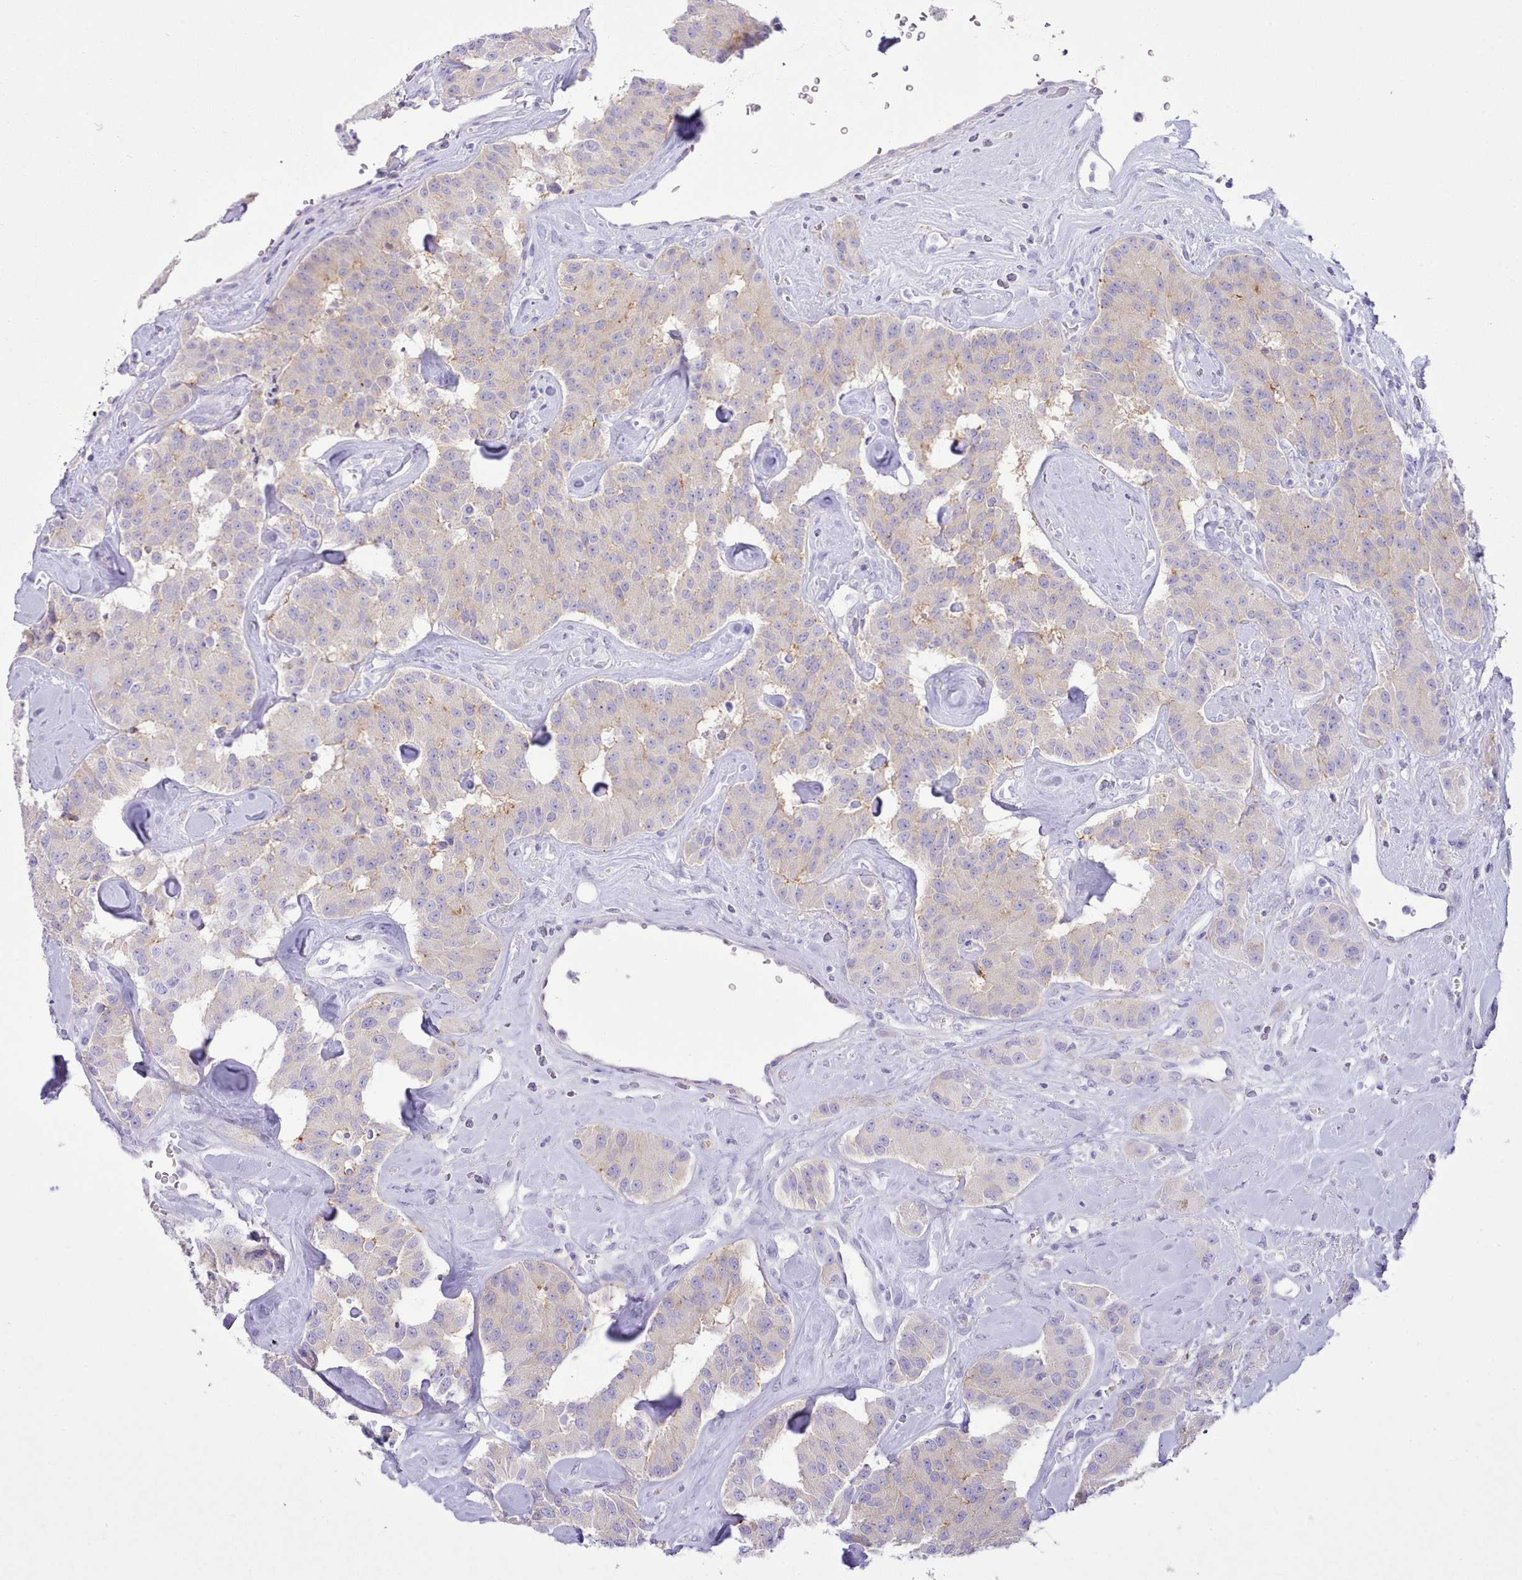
{"staining": {"intensity": "negative", "quantity": "none", "location": "none"}, "tissue": "carcinoid", "cell_type": "Tumor cells", "image_type": "cancer", "snomed": [{"axis": "morphology", "description": "Carcinoid, malignant, NOS"}, {"axis": "topography", "description": "Pancreas"}], "caption": "IHC photomicrograph of neoplastic tissue: carcinoid (malignant) stained with DAB demonstrates no significant protein staining in tumor cells.", "gene": "MDFI", "patient": {"sex": "male", "age": 41}}